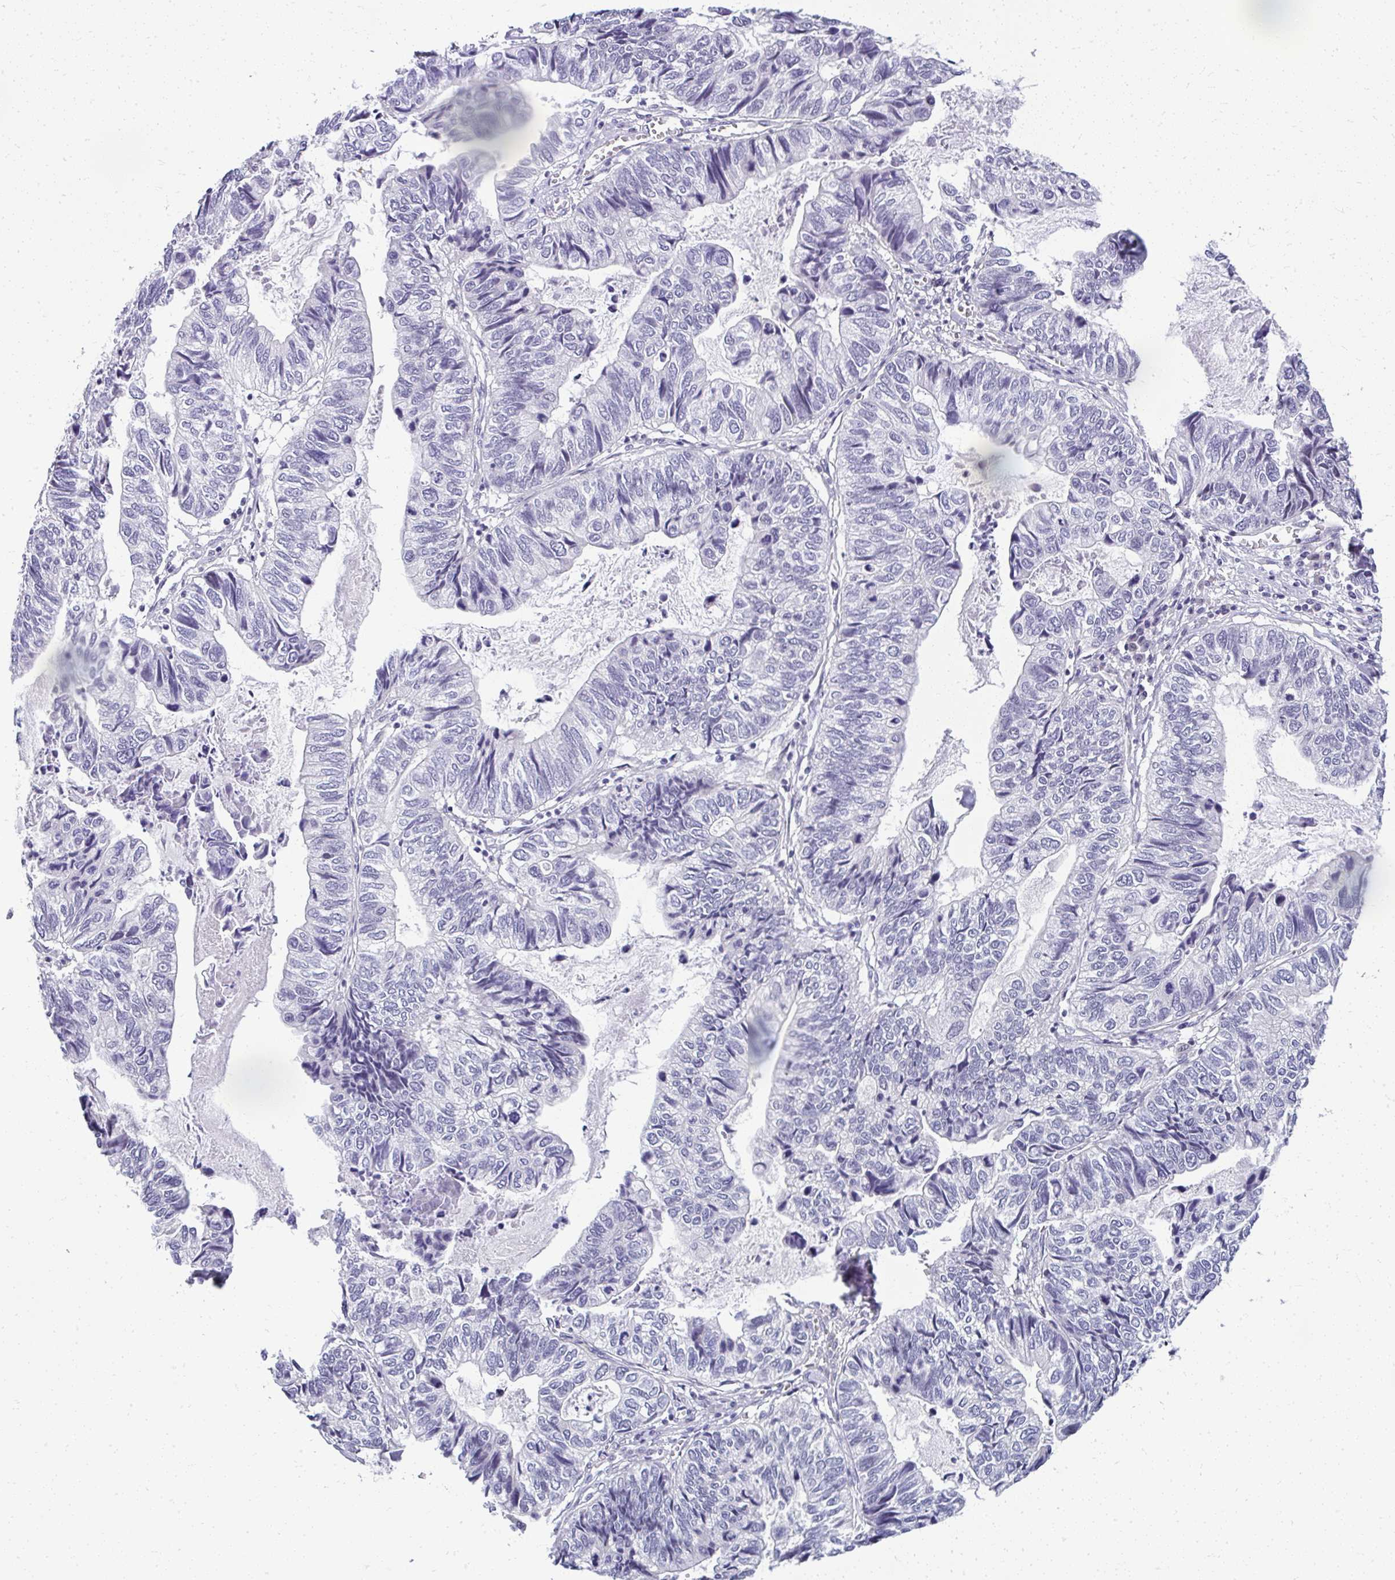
{"staining": {"intensity": "negative", "quantity": "none", "location": "none"}, "tissue": "stomach cancer", "cell_type": "Tumor cells", "image_type": "cancer", "snomed": [{"axis": "morphology", "description": "Adenocarcinoma, NOS"}, {"axis": "topography", "description": "Stomach, upper"}], "caption": "Tumor cells are negative for protein expression in human stomach cancer.", "gene": "TEX33", "patient": {"sex": "female", "age": 67}}